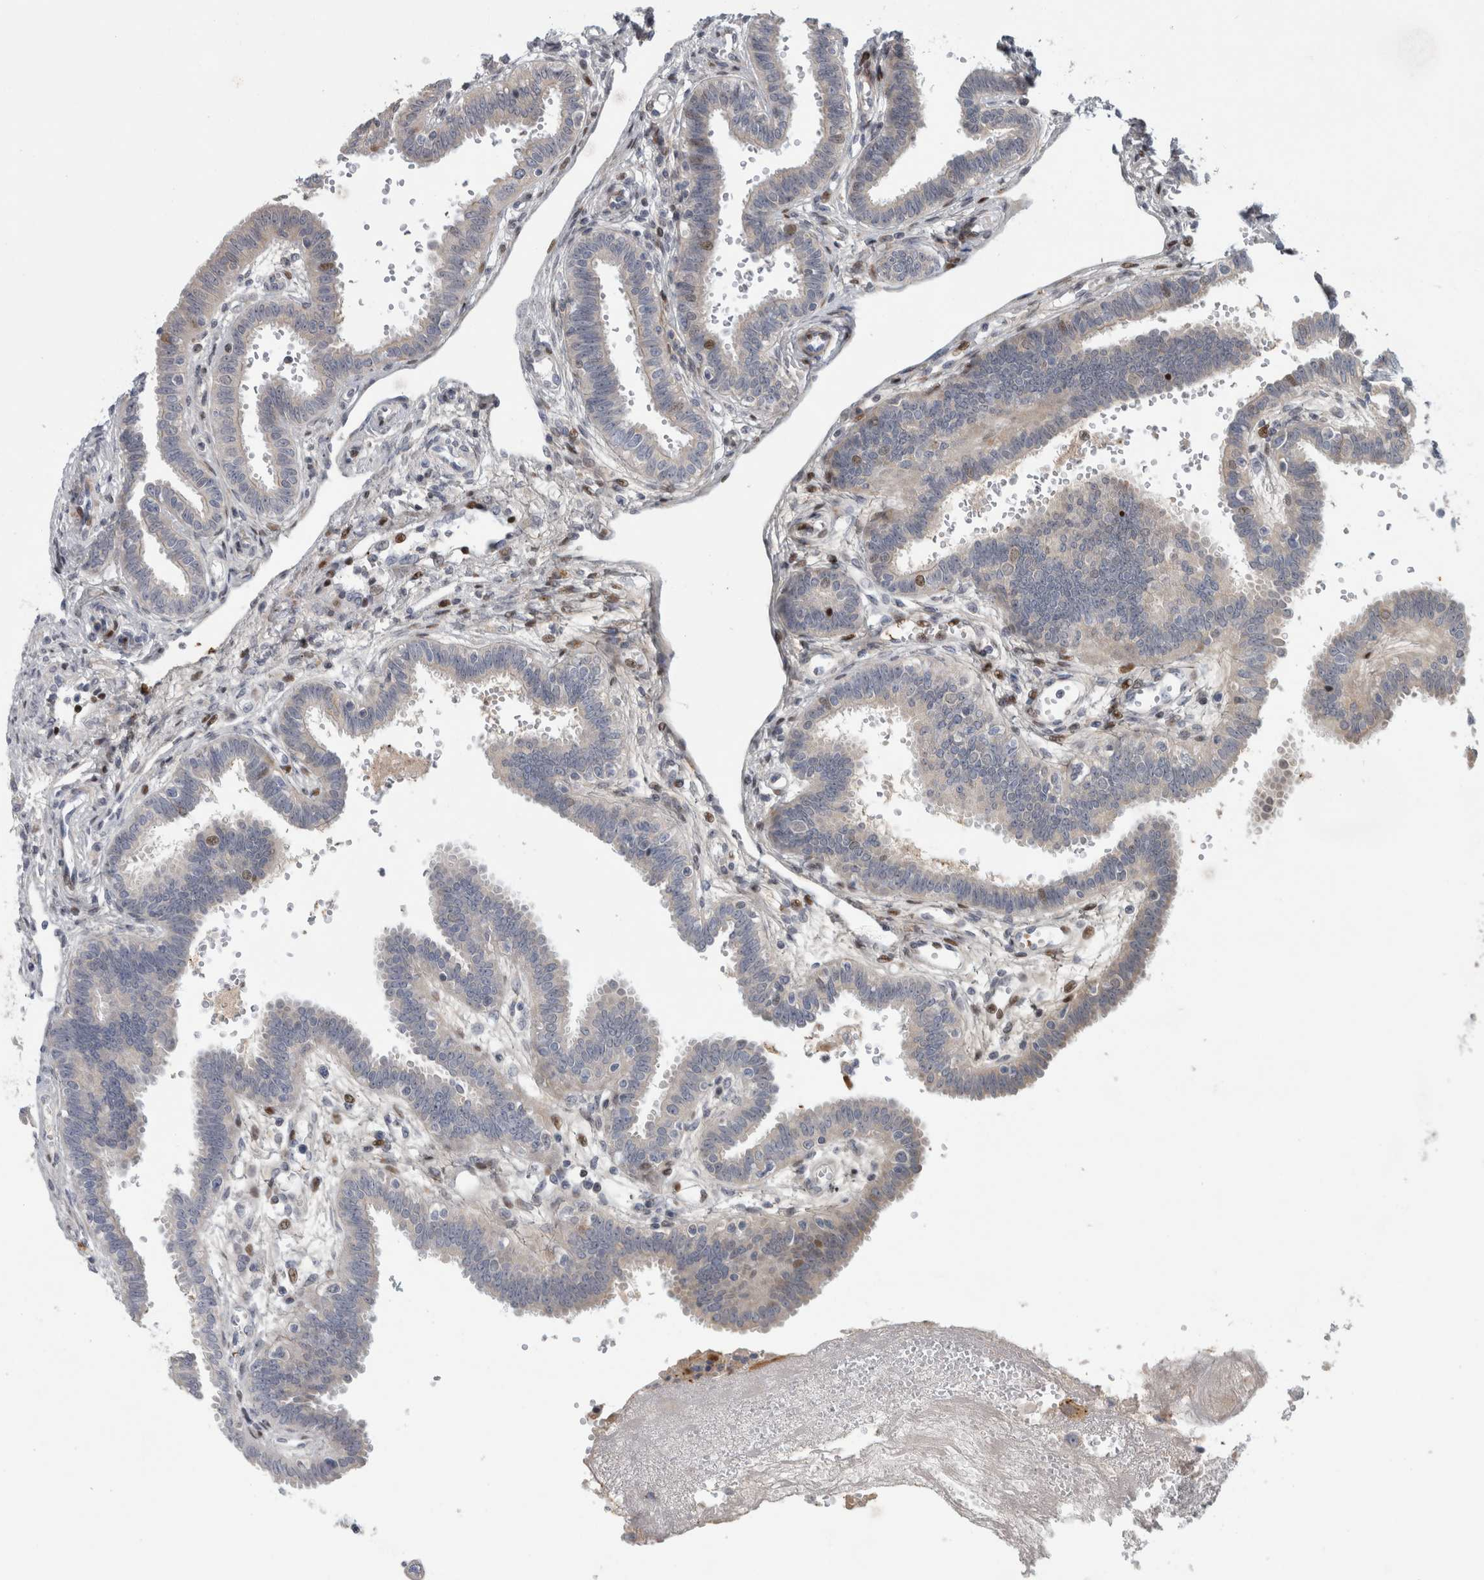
{"staining": {"intensity": "moderate", "quantity": "<25%", "location": "cytoplasmic/membranous,nuclear"}, "tissue": "fallopian tube", "cell_type": "Glandular cells", "image_type": "normal", "snomed": [{"axis": "morphology", "description": "Normal tissue, NOS"}, {"axis": "topography", "description": "Fallopian tube"}], "caption": "Fallopian tube stained with IHC demonstrates moderate cytoplasmic/membranous,nuclear positivity in about <25% of glandular cells.", "gene": "RBM48", "patient": {"sex": "female", "age": 32}}